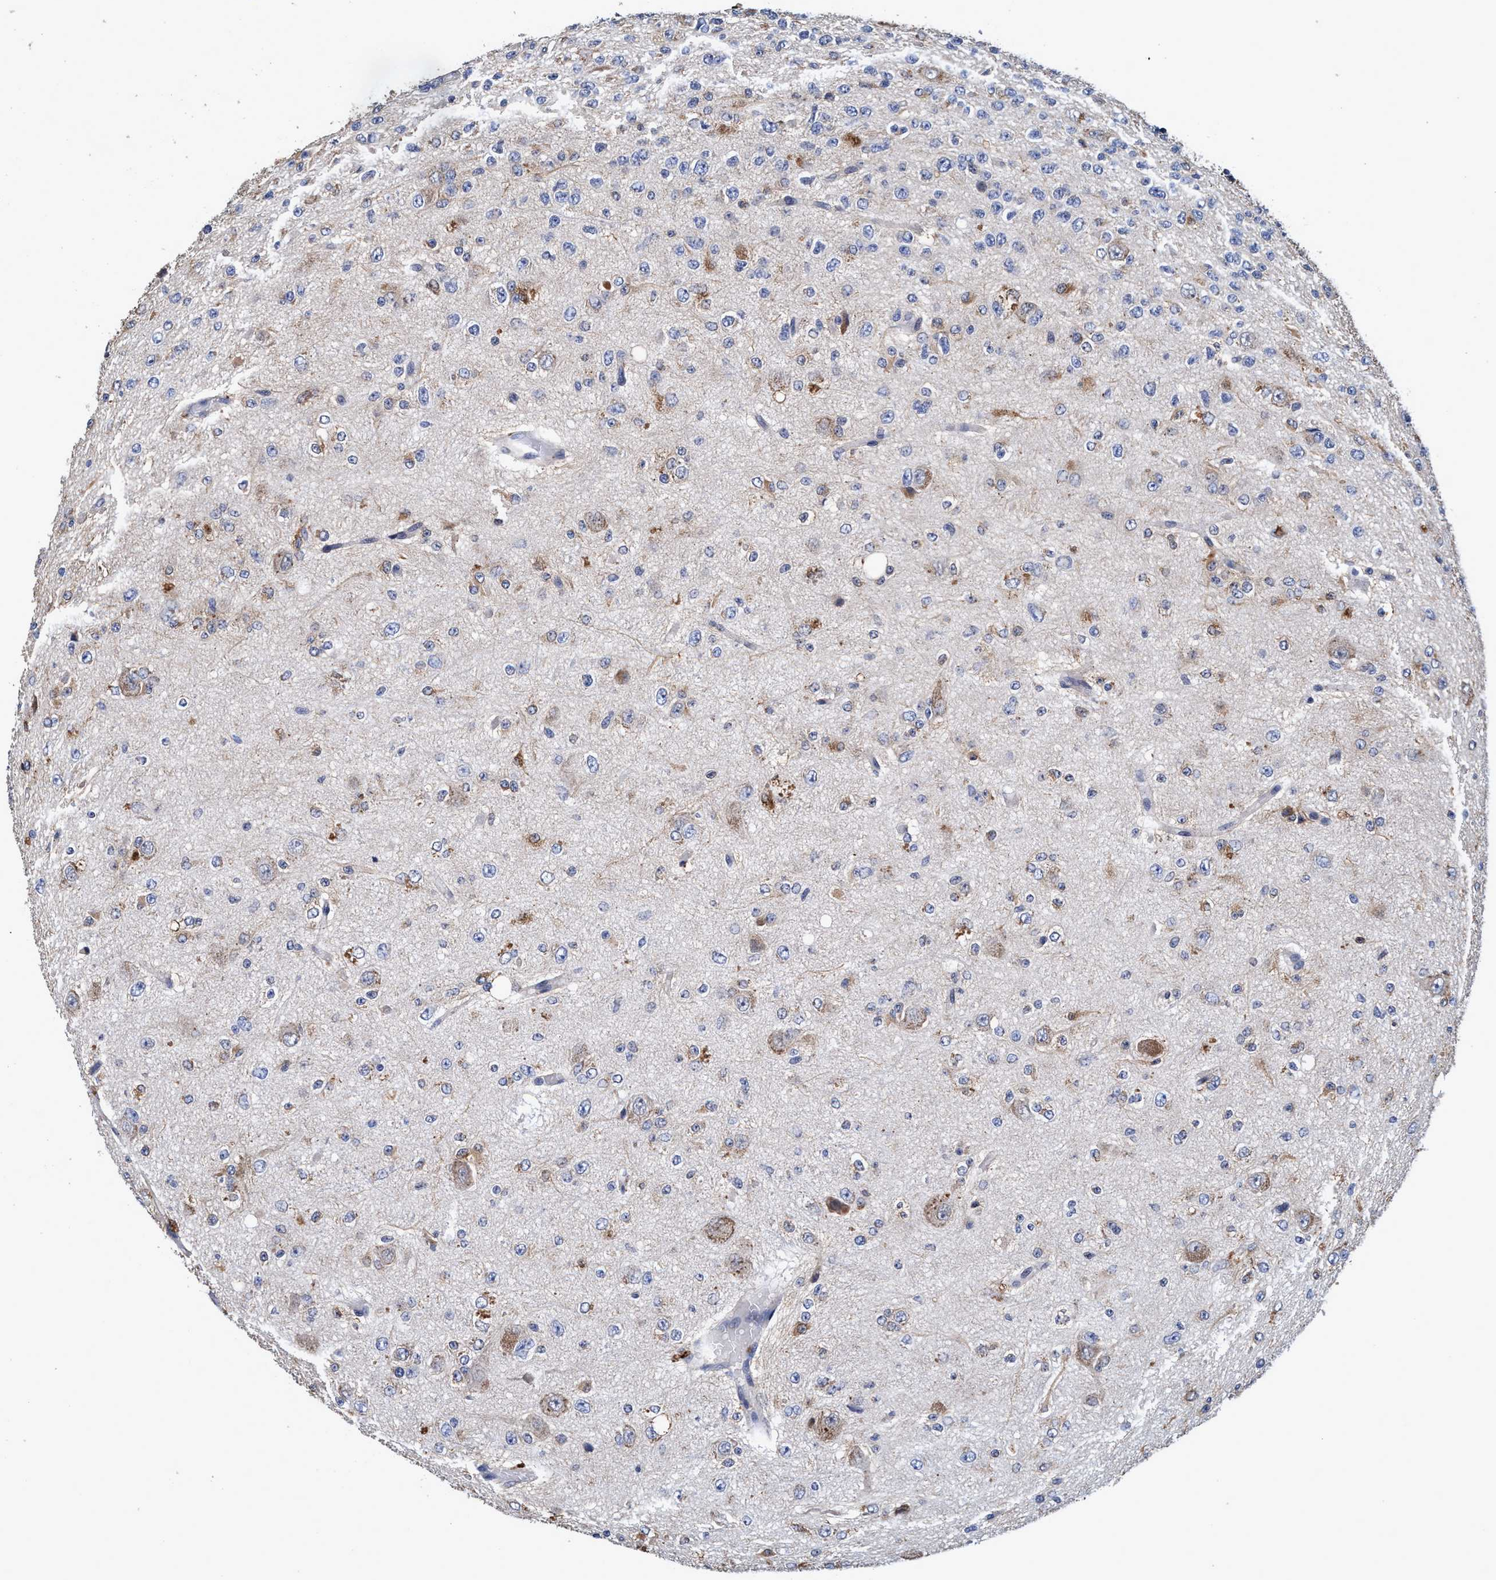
{"staining": {"intensity": "weak", "quantity": "<25%", "location": "cytoplasmic/membranous"}, "tissue": "glioma", "cell_type": "Tumor cells", "image_type": "cancer", "snomed": [{"axis": "morphology", "description": "Glioma, malignant, High grade"}, {"axis": "topography", "description": "pancreas cauda"}], "caption": "Tumor cells show no significant expression in glioma.", "gene": "CALCOCO2", "patient": {"sex": "male", "age": 60}}